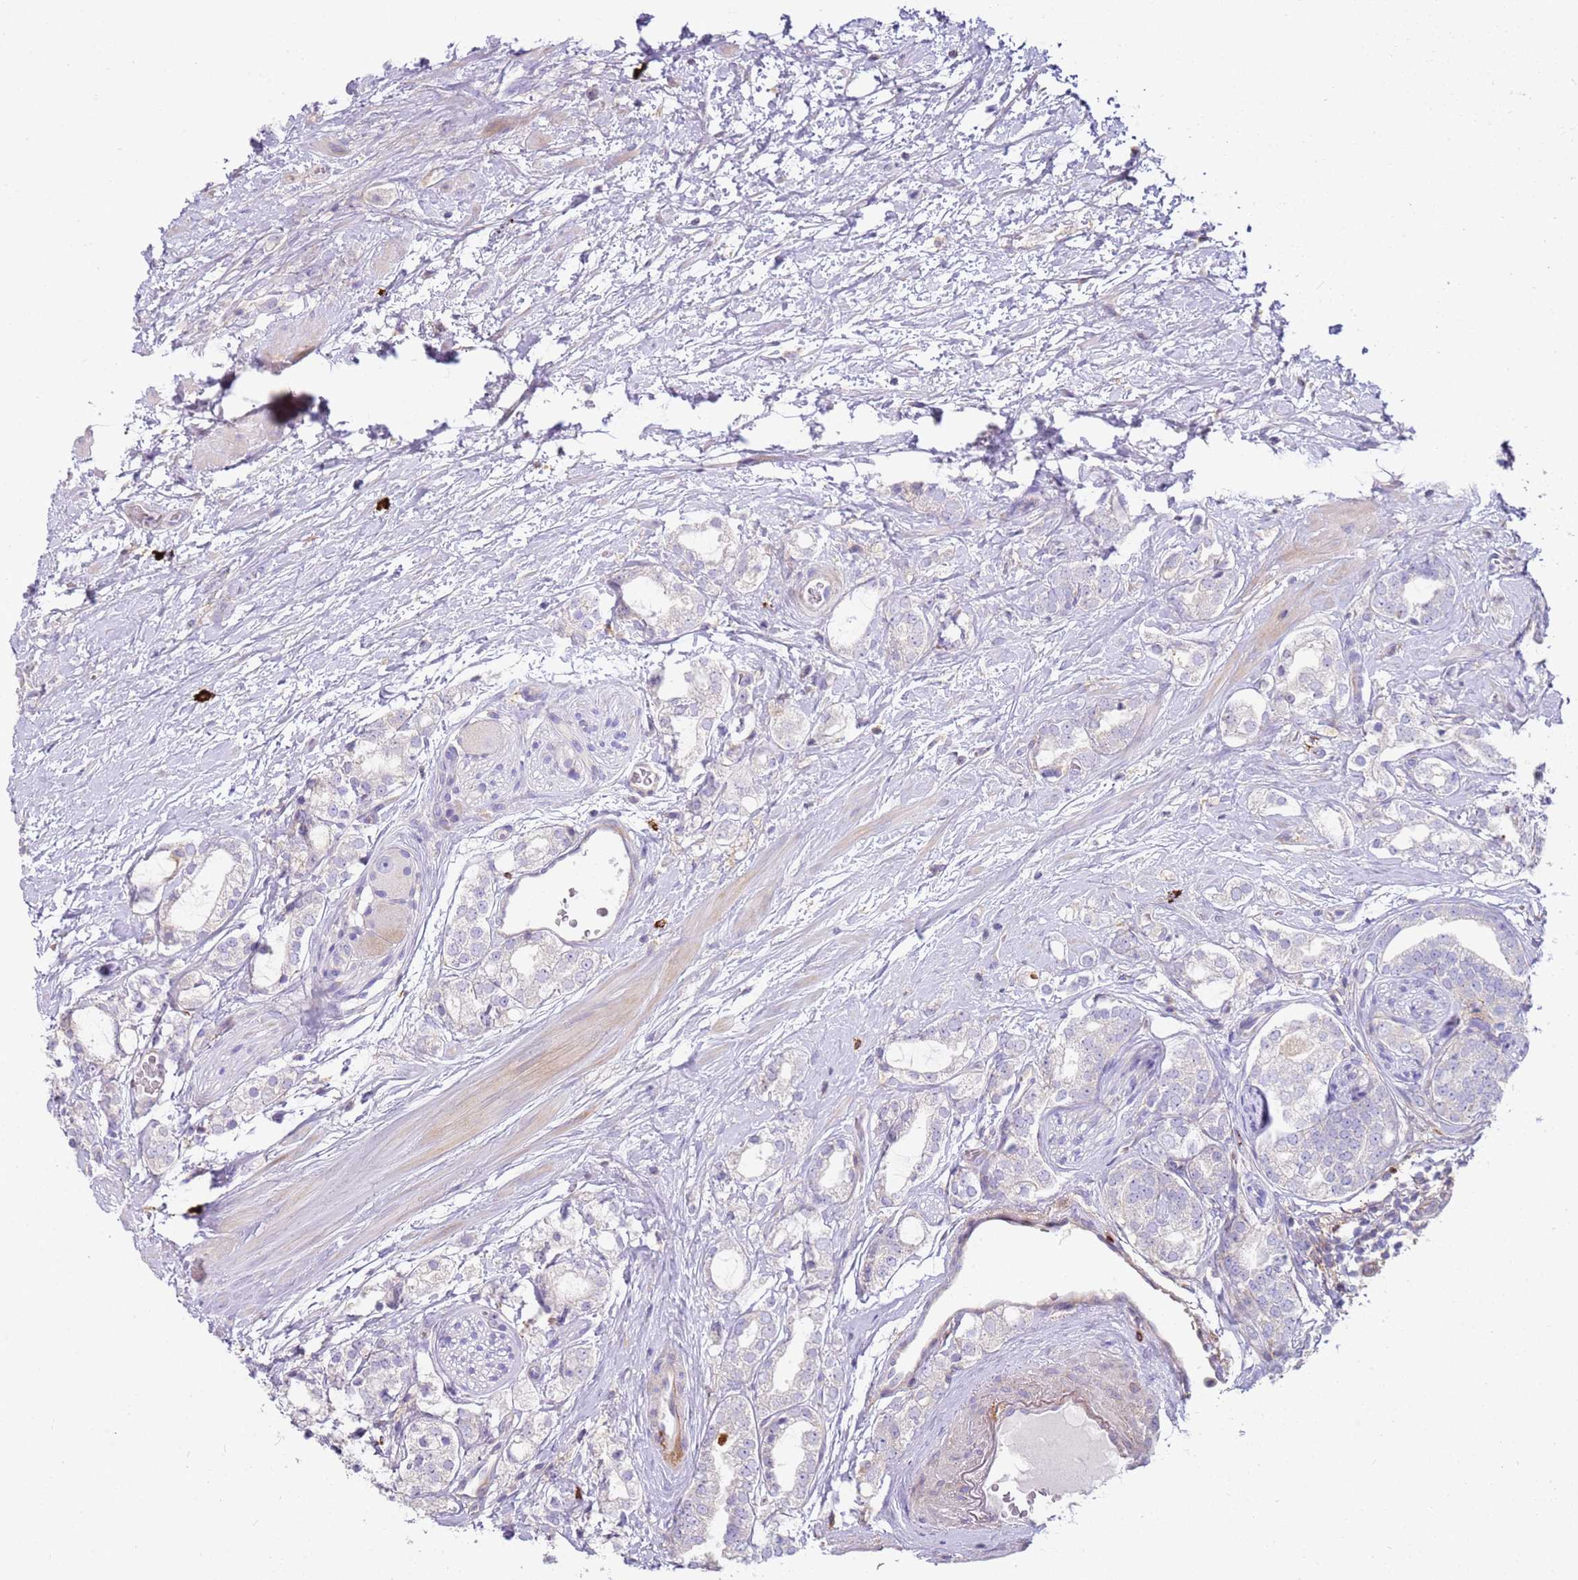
{"staining": {"intensity": "negative", "quantity": "none", "location": "none"}, "tissue": "prostate cancer", "cell_type": "Tumor cells", "image_type": "cancer", "snomed": [{"axis": "morphology", "description": "Adenocarcinoma, High grade"}, {"axis": "topography", "description": "Prostate"}], "caption": "Tumor cells are negative for brown protein staining in prostate cancer (adenocarcinoma (high-grade)).", "gene": "FPR1", "patient": {"sex": "male", "age": 64}}